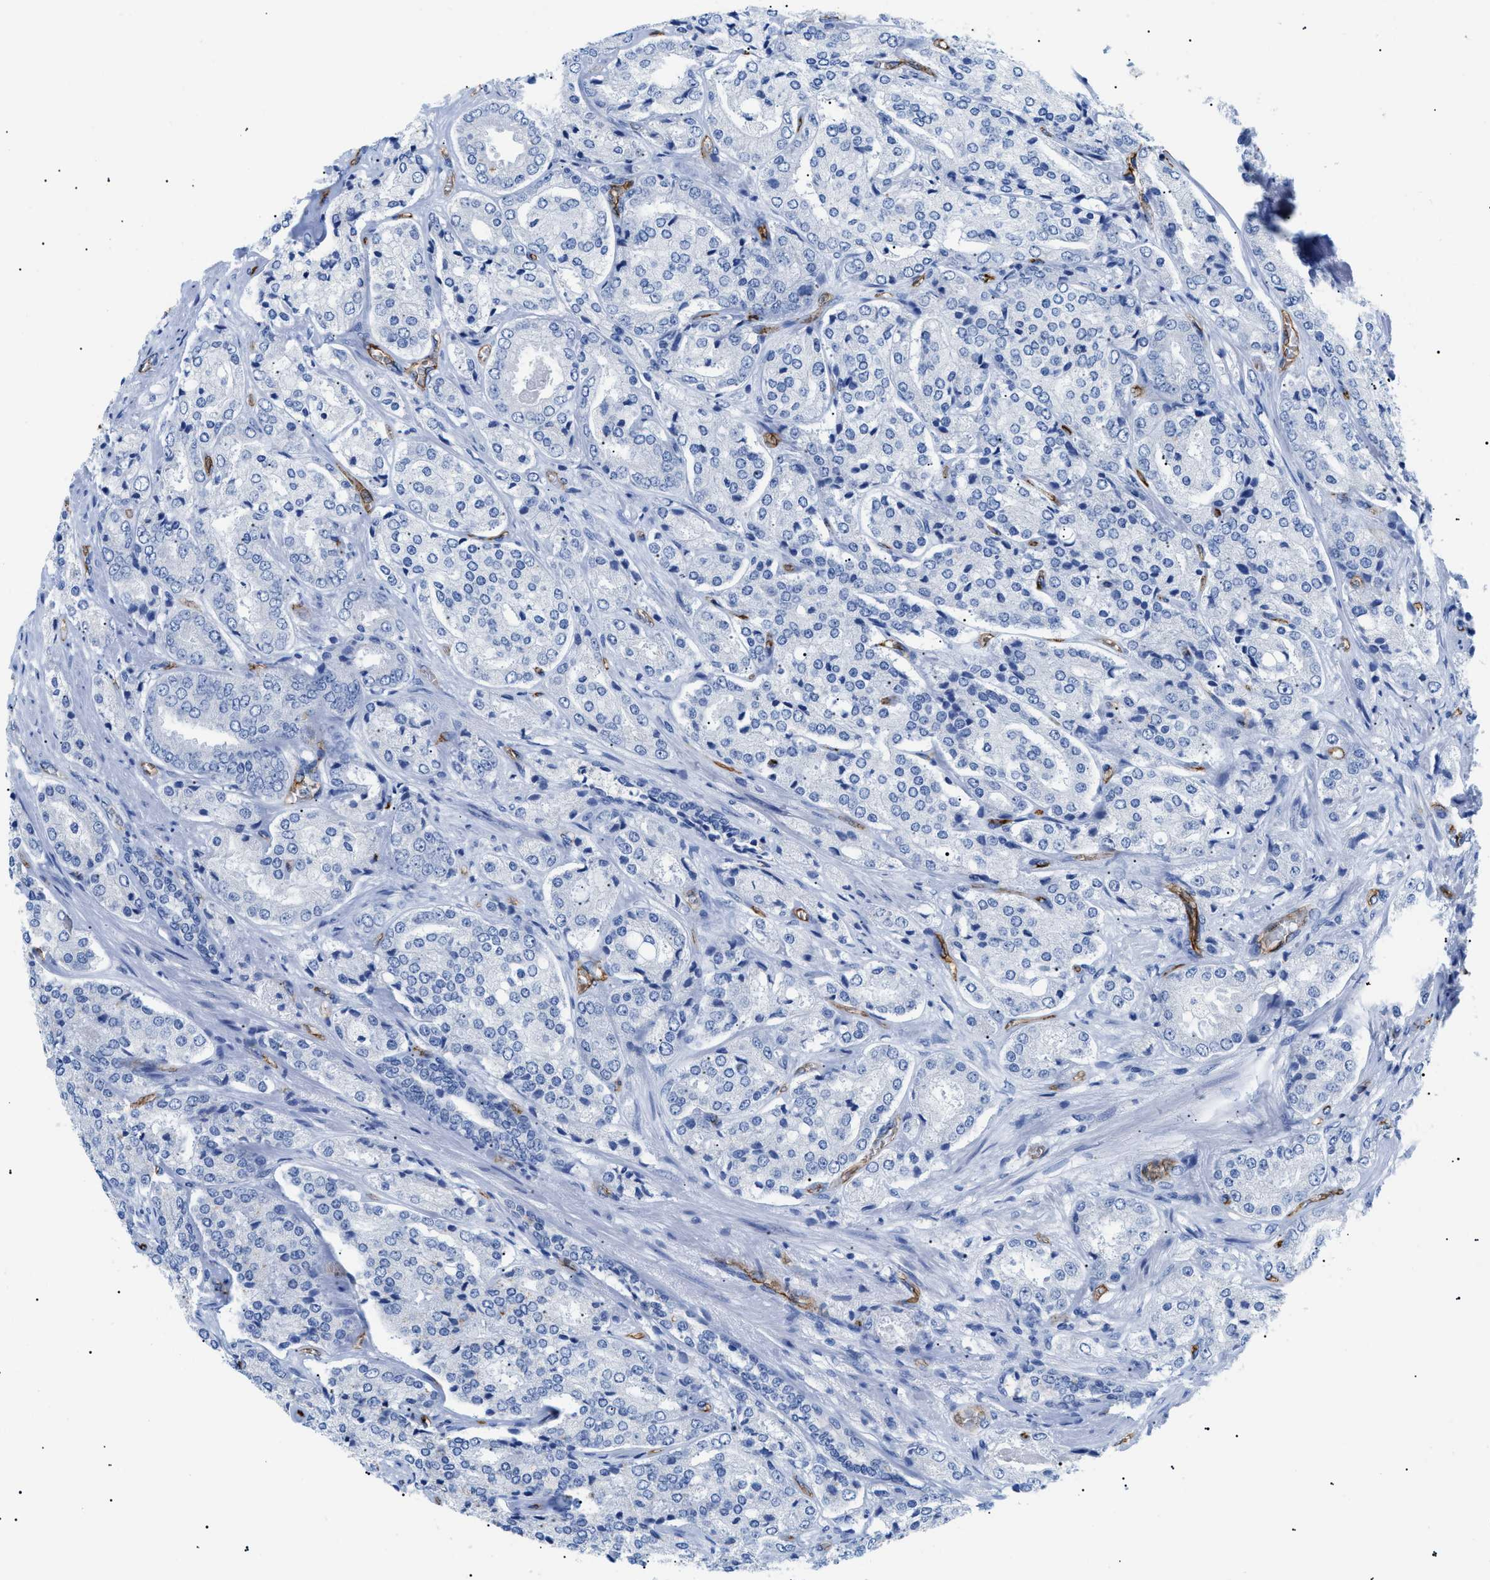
{"staining": {"intensity": "negative", "quantity": "none", "location": "none"}, "tissue": "prostate cancer", "cell_type": "Tumor cells", "image_type": "cancer", "snomed": [{"axis": "morphology", "description": "Adenocarcinoma, High grade"}, {"axis": "topography", "description": "Prostate"}], "caption": "A high-resolution photomicrograph shows IHC staining of prostate cancer (high-grade adenocarcinoma), which exhibits no significant staining in tumor cells. (DAB (3,3'-diaminobenzidine) IHC with hematoxylin counter stain).", "gene": "PODXL", "patient": {"sex": "male", "age": 65}}